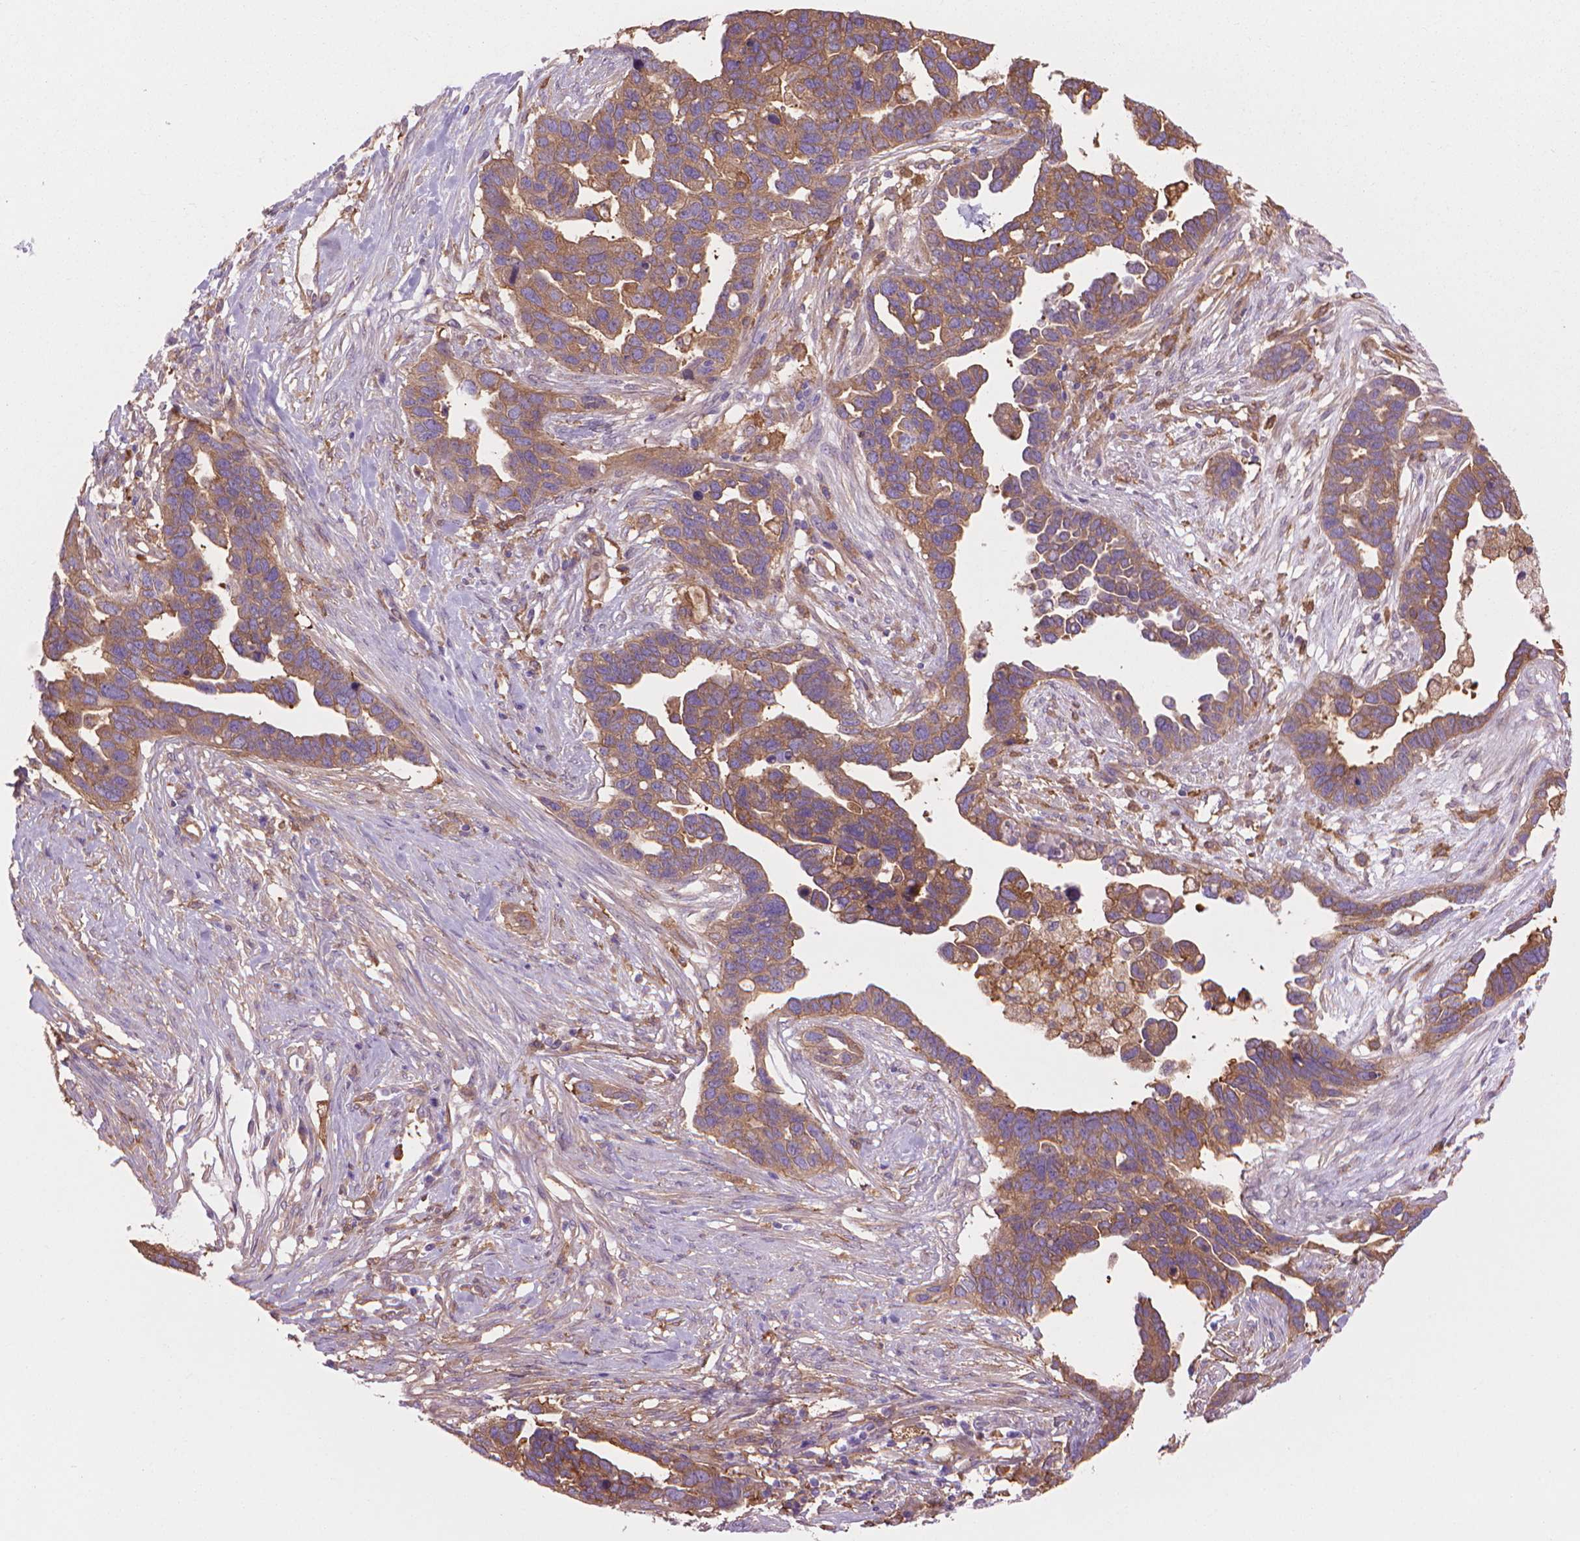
{"staining": {"intensity": "weak", "quantity": ">75%", "location": "cytoplasmic/membranous"}, "tissue": "ovarian cancer", "cell_type": "Tumor cells", "image_type": "cancer", "snomed": [{"axis": "morphology", "description": "Cystadenocarcinoma, serous, NOS"}, {"axis": "topography", "description": "Ovary"}], "caption": "Serous cystadenocarcinoma (ovarian) stained with immunohistochemistry shows weak cytoplasmic/membranous staining in approximately >75% of tumor cells.", "gene": "CORO1B", "patient": {"sex": "female", "age": 54}}